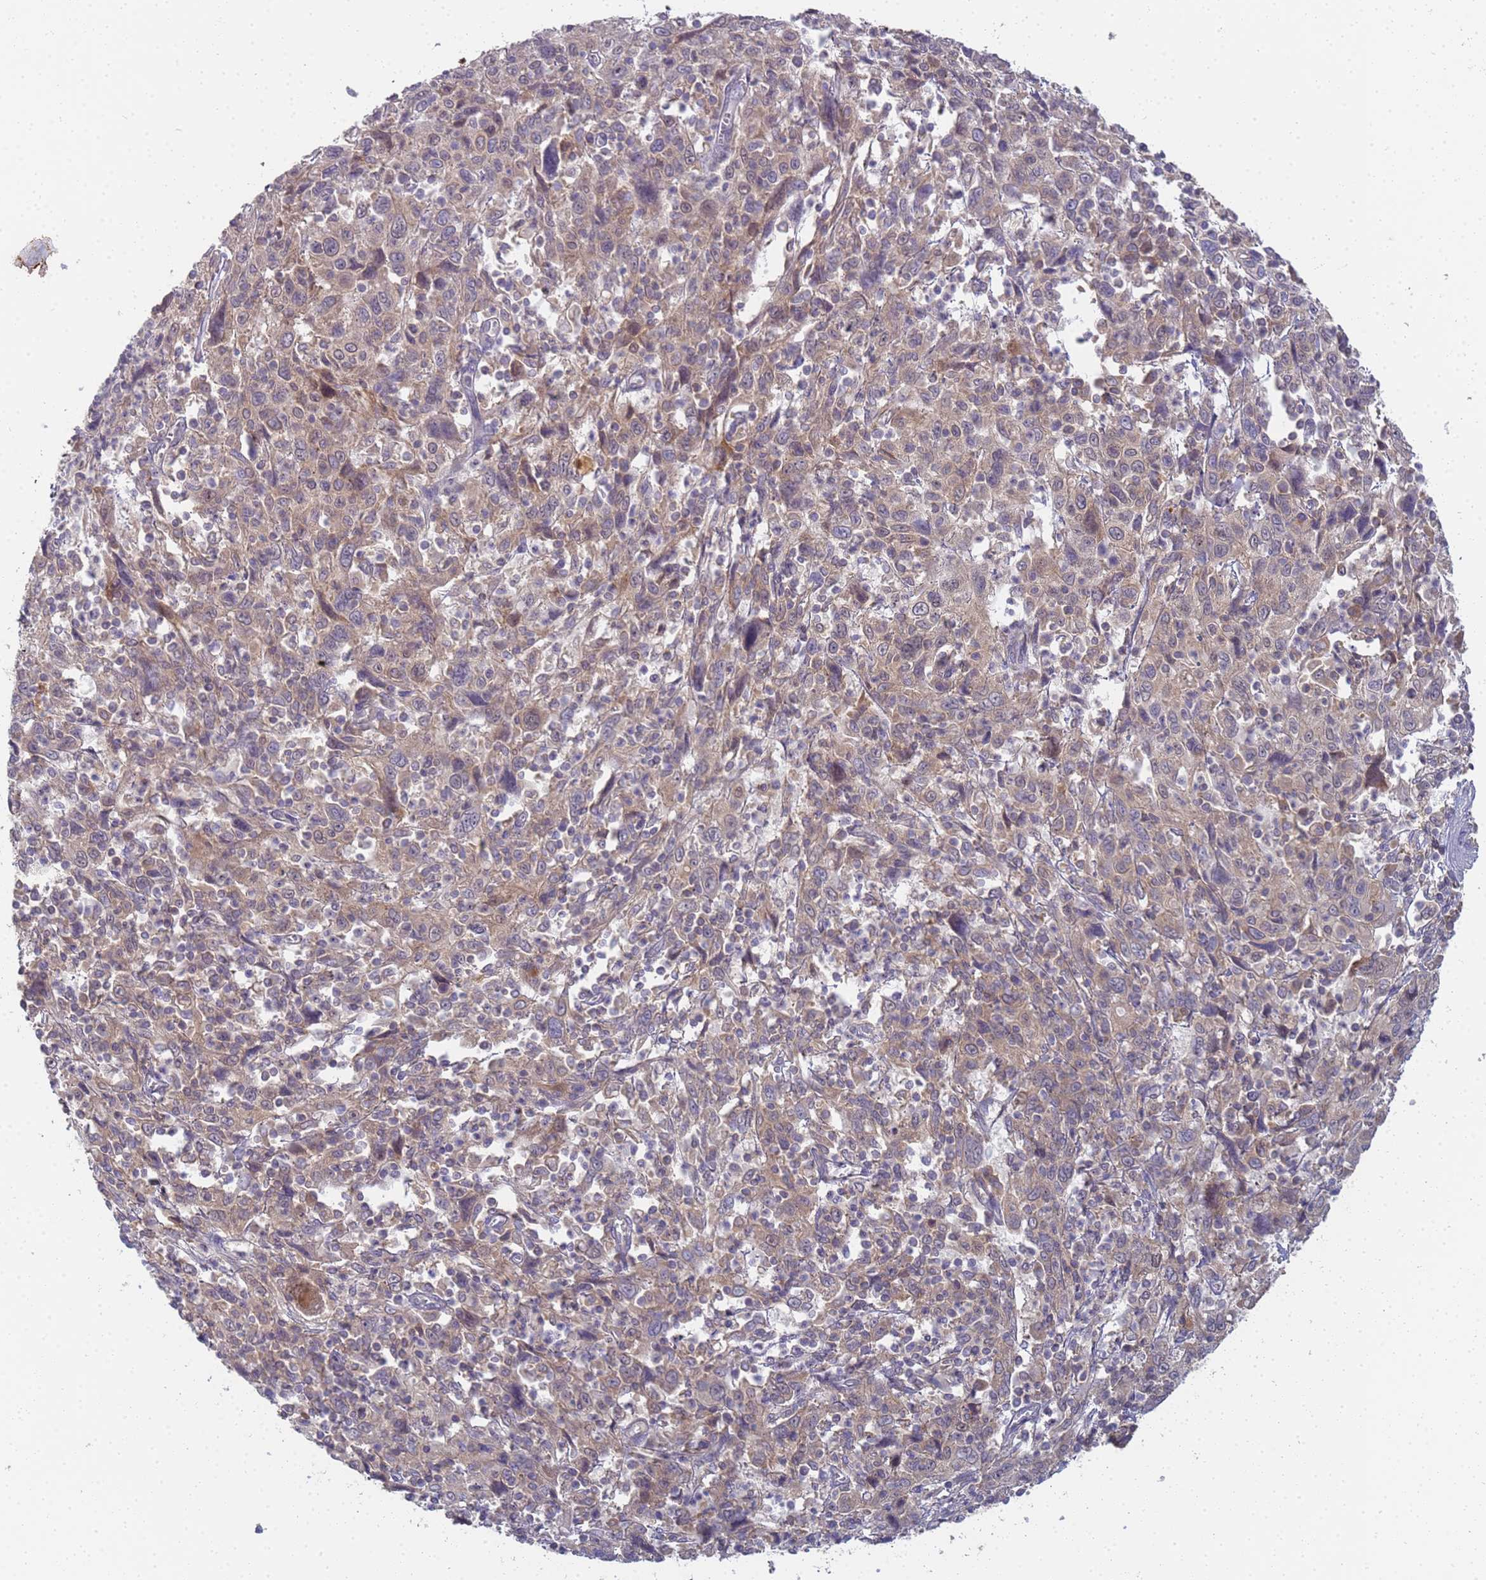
{"staining": {"intensity": "weak", "quantity": "25%-75%", "location": "cytoplasmic/membranous"}, "tissue": "cervical cancer", "cell_type": "Tumor cells", "image_type": "cancer", "snomed": [{"axis": "morphology", "description": "Squamous cell carcinoma, NOS"}, {"axis": "topography", "description": "Cervix"}], "caption": "IHC photomicrograph of cervical squamous cell carcinoma stained for a protein (brown), which reveals low levels of weak cytoplasmic/membranous staining in approximately 25%-75% of tumor cells.", "gene": "SHARPIN", "patient": {"sex": "female", "age": 46}}